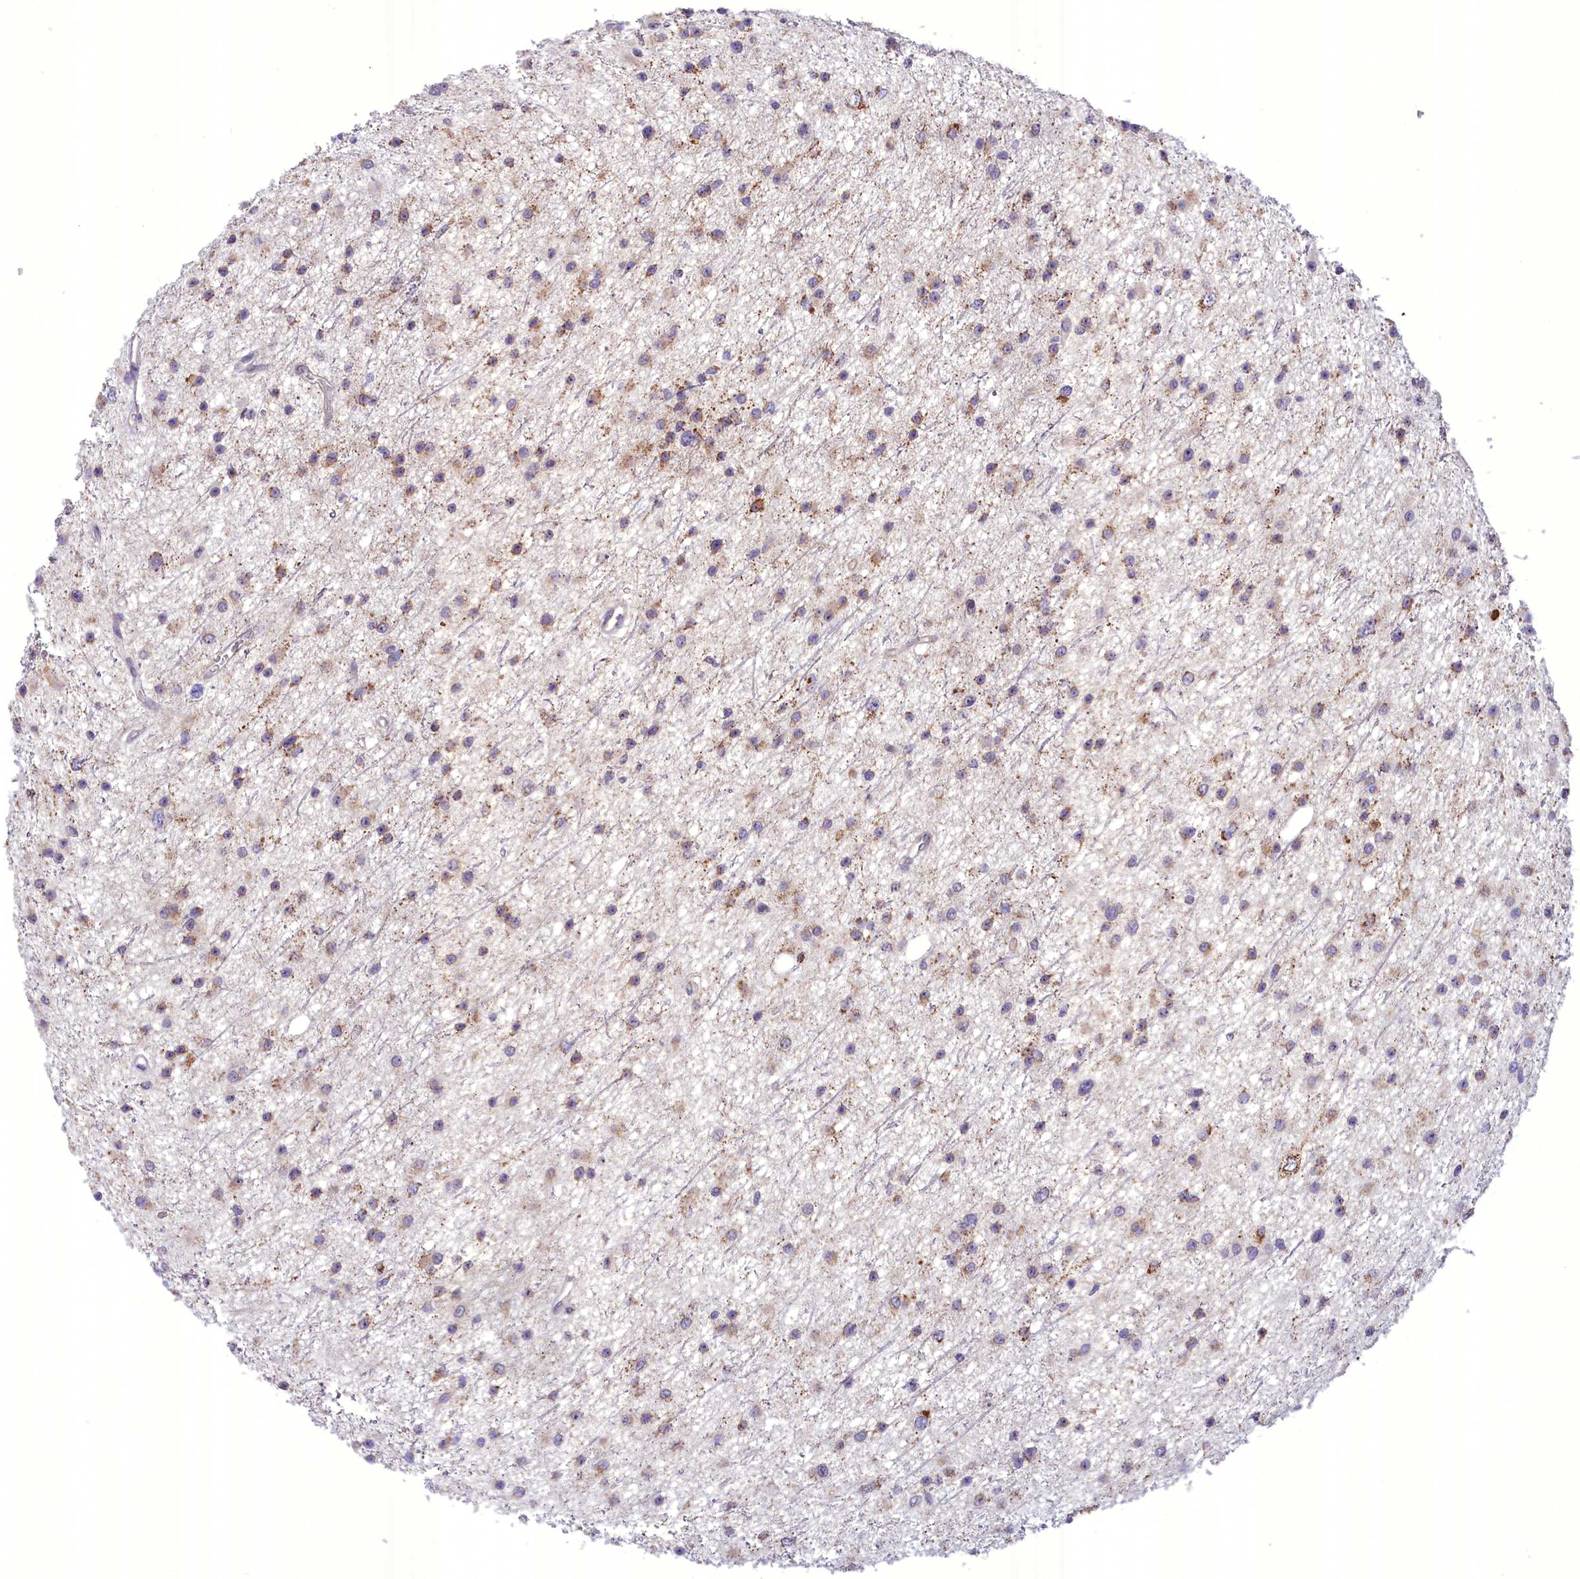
{"staining": {"intensity": "weak", "quantity": "25%-75%", "location": "cytoplasmic/membranous"}, "tissue": "glioma", "cell_type": "Tumor cells", "image_type": "cancer", "snomed": [{"axis": "morphology", "description": "Glioma, malignant, Low grade"}, {"axis": "topography", "description": "Cerebral cortex"}], "caption": "DAB immunohistochemical staining of human low-grade glioma (malignant) reveals weak cytoplasmic/membranous protein positivity in about 25%-75% of tumor cells. The protein is shown in brown color, while the nuclei are stained blue.", "gene": "FAM149B1", "patient": {"sex": "female", "age": 39}}